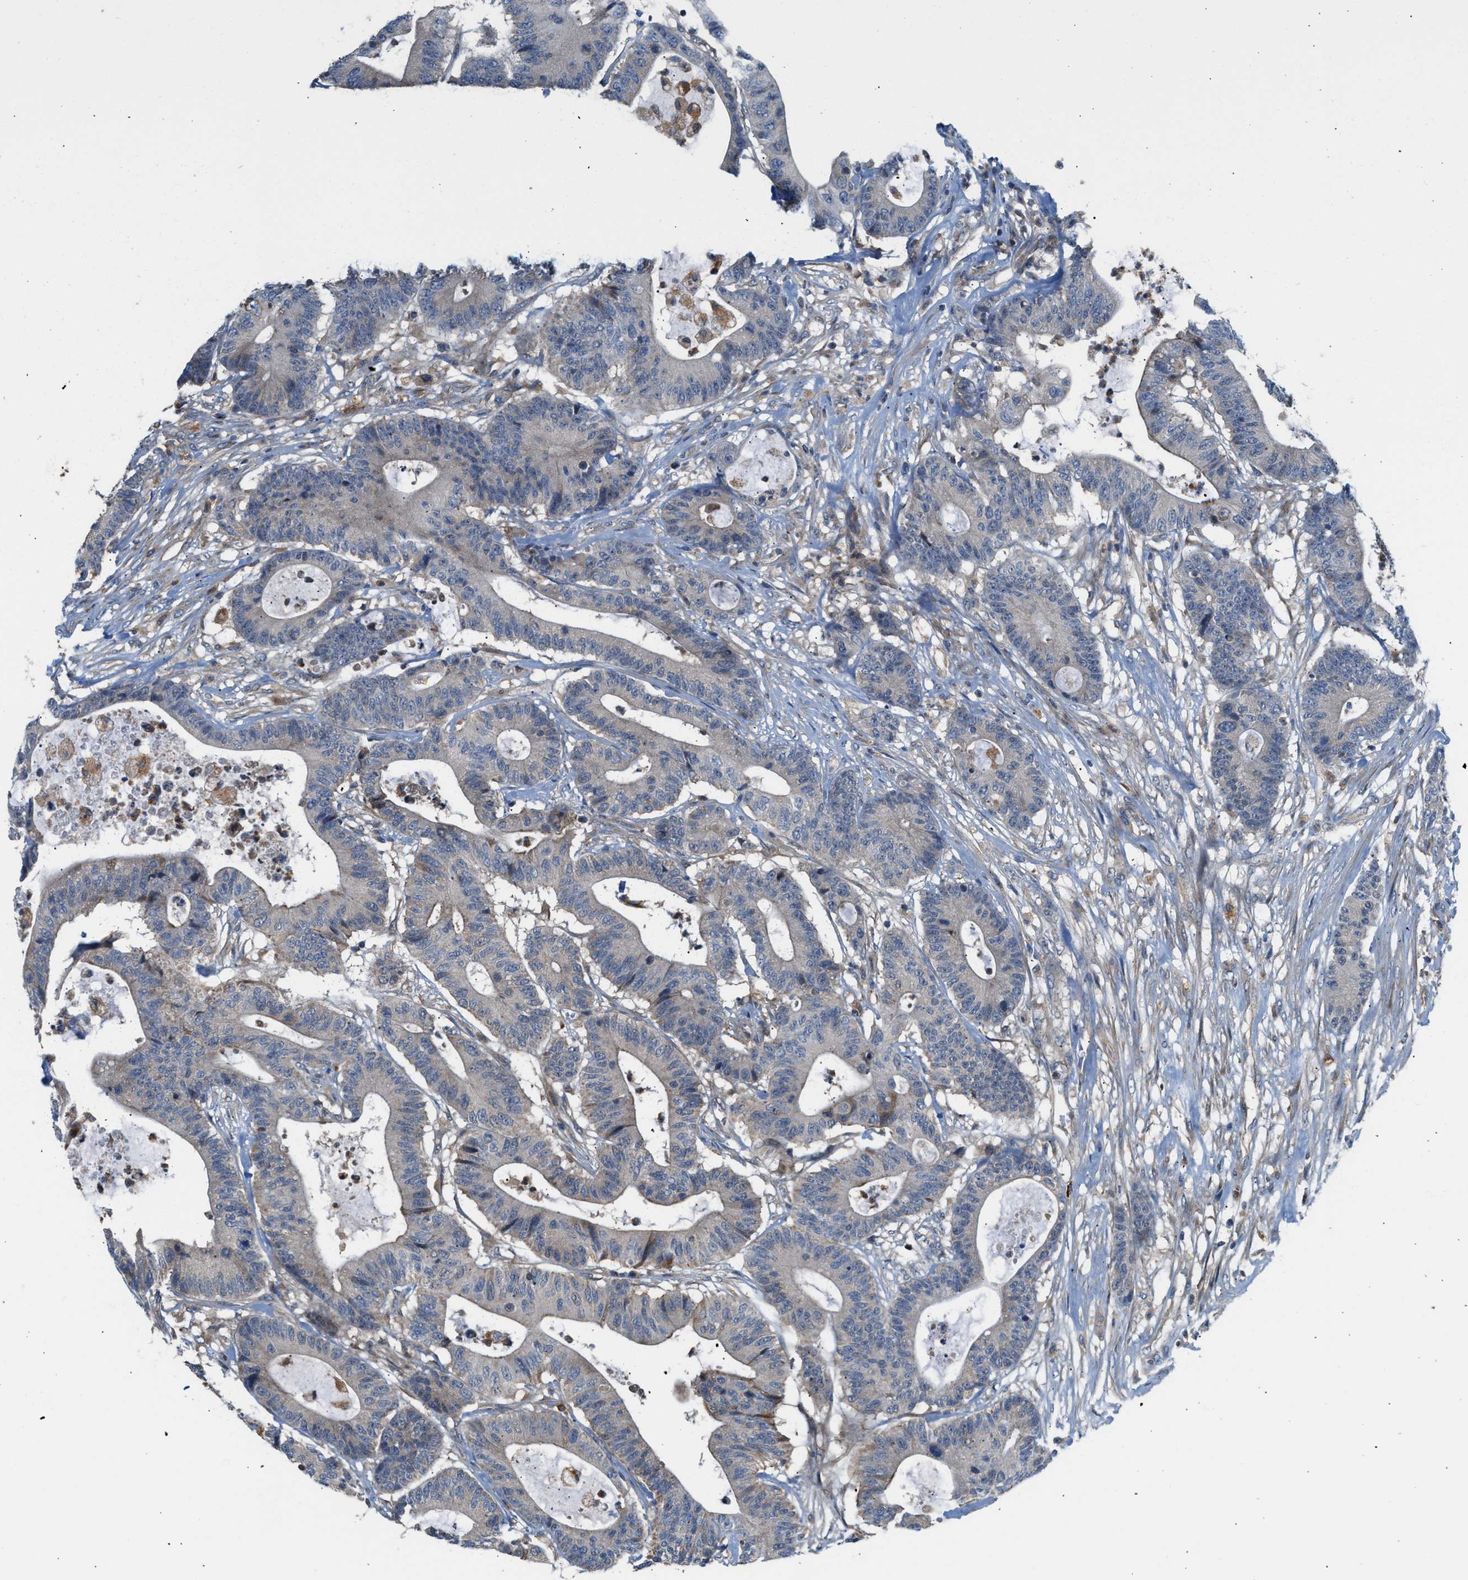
{"staining": {"intensity": "weak", "quantity": "<25%", "location": "cytoplasmic/membranous"}, "tissue": "colorectal cancer", "cell_type": "Tumor cells", "image_type": "cancer", "snomed": [{"axis": "morphology", "description": "Adenocarcinoma, NOS"}, {"axis": "topography", "description": "Colon"}], "caption": "The IHC photomicrograph has no significant expression in tumor cells of colorectal cancer tissue.", "gene": "PDCL", "patient": {"sex": "female", "age": 84}}